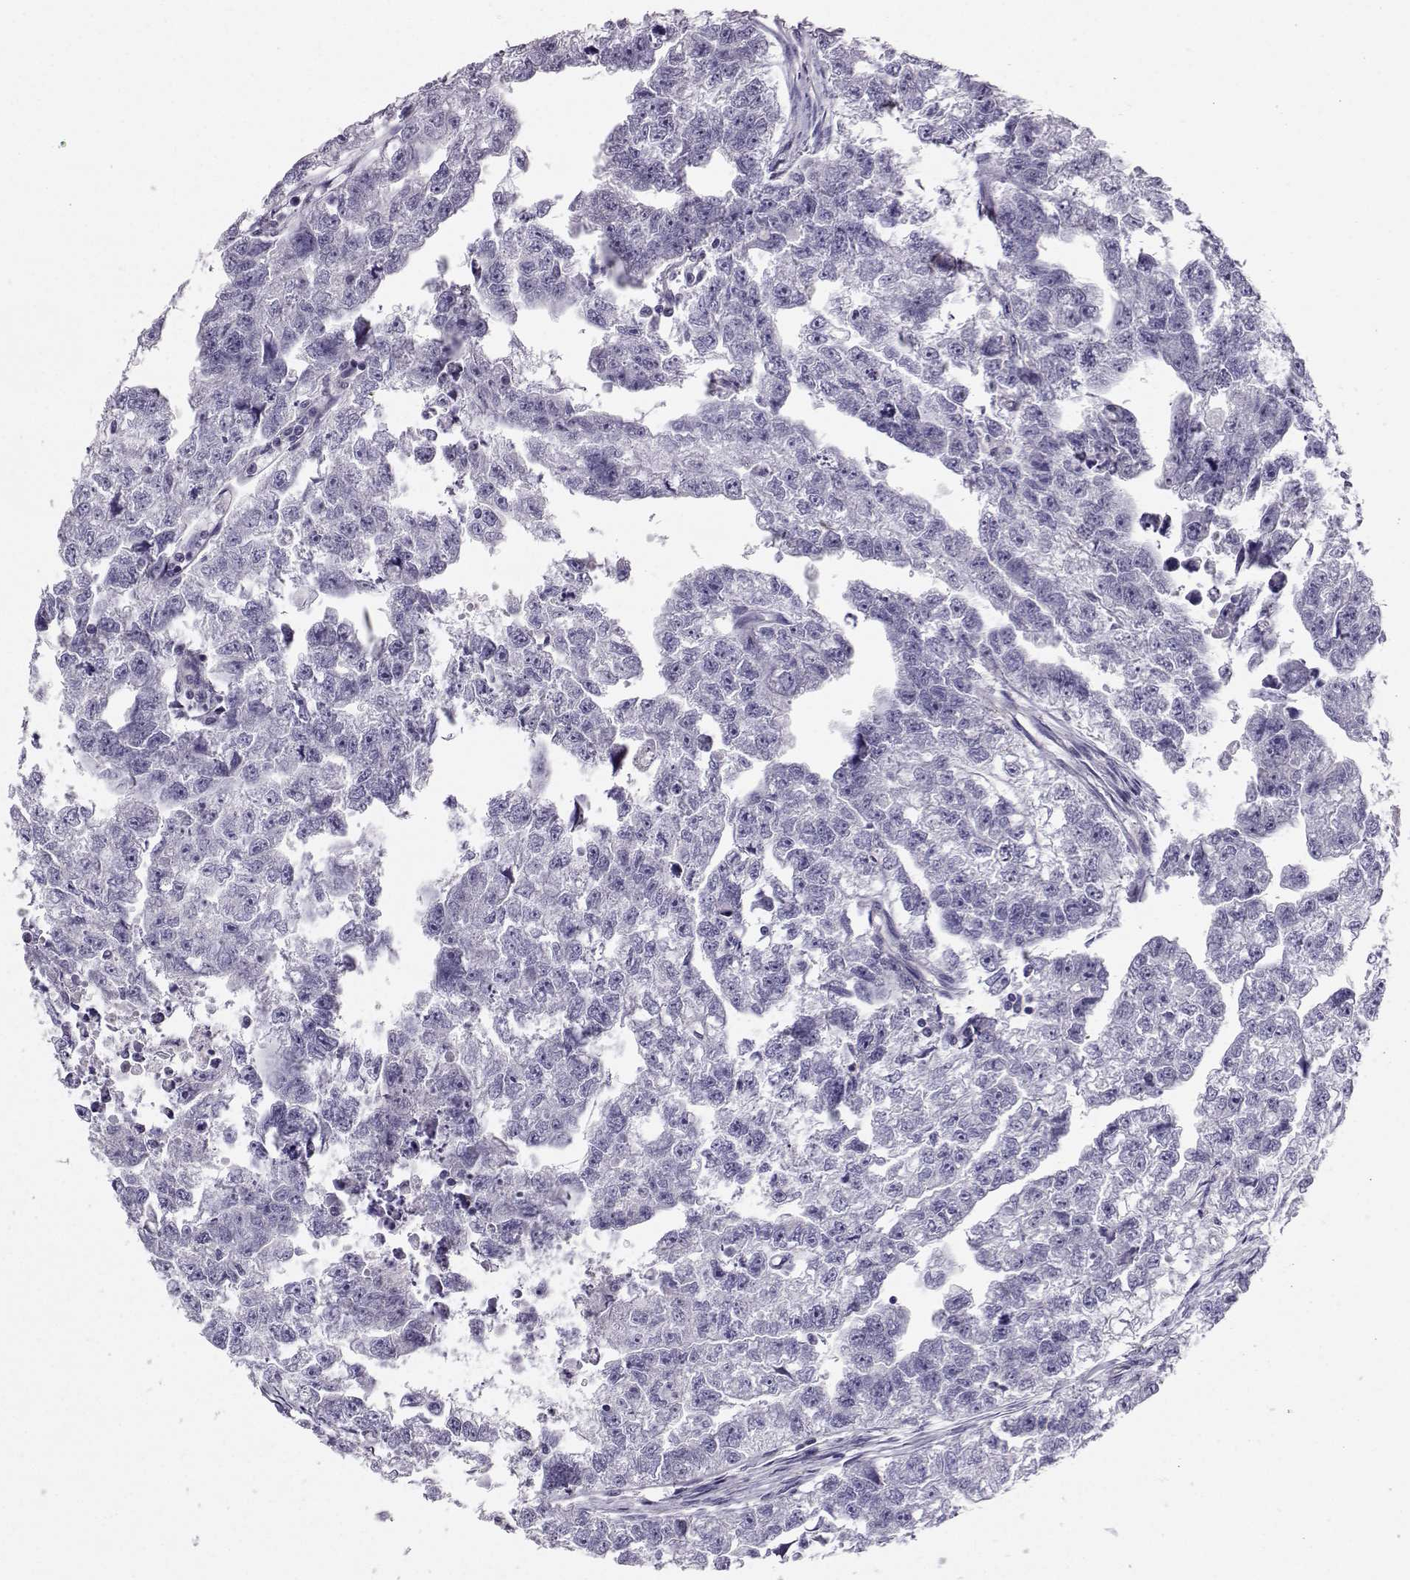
{"staining": {"intensity": "negative", "quantity": "none", "location": "none"}, "tissue": "testis cancer", "cell_type": "Tumor cells", "image_type": "cancer", "snomed": [{"axis": "morphology", "description": "Carcinoma, Embryonal, NOS"}, {"axis": "morphology", "description": "Teratoma, malignant, NOS"}, {"axis": "topography", "description": "Testis"}], "caption": "This is an immunohistochemistry histopathology image of human embryonal carcinoma (testis). There is no positivity in tumor cells.", "gene": "DNAAF1", "patient": {"sex": "male", "age": 44}}